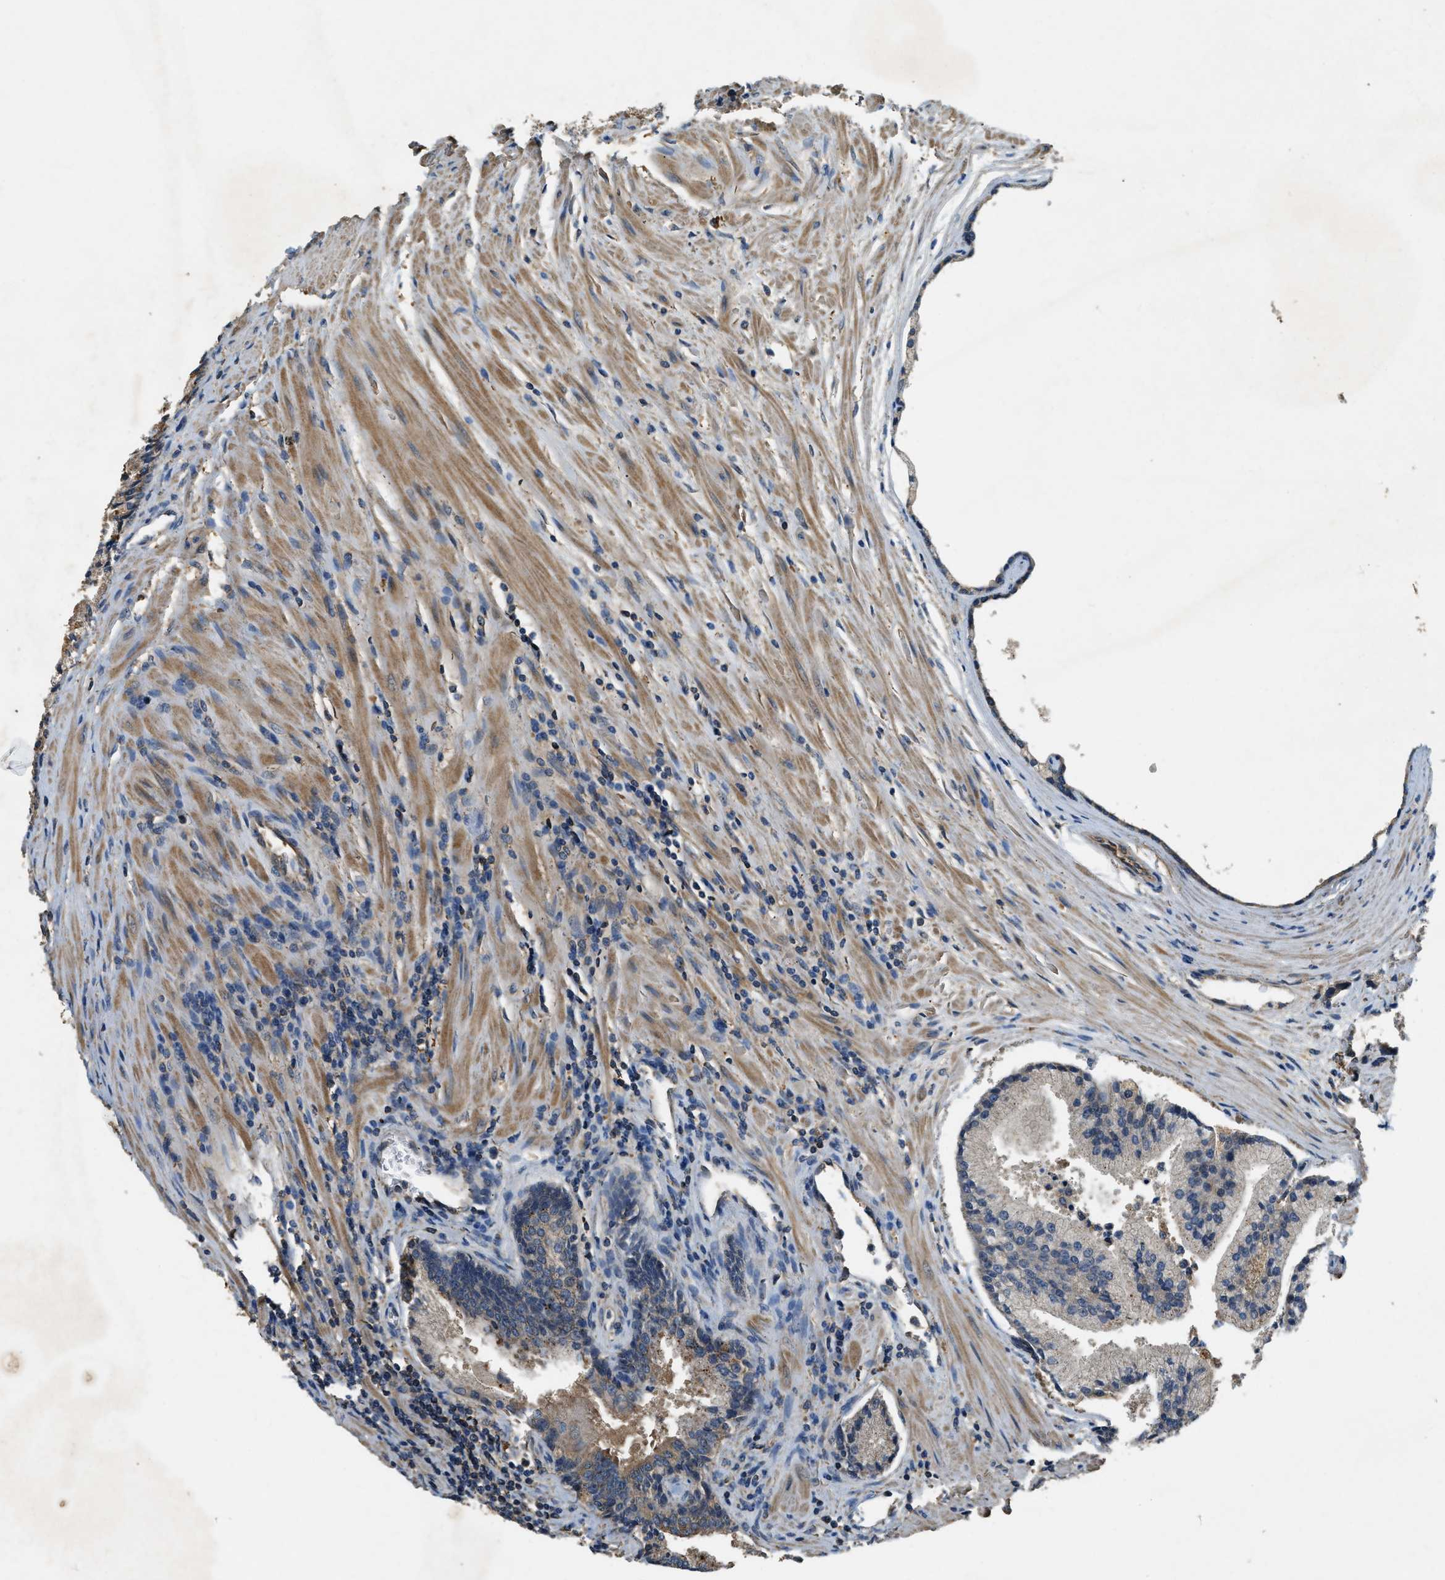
{"staining": {"intensity": "weak", "quantity": ">75%", "location": "cytoplasmic/membranous"}, "tissue": "prostate cancer", "cell_type": "Tumor cells", "image_type": "cancer", "snomed": [{"axis": "morphology", "description": "Adenocarcinoma, High grade"}, {"axis": "topography", "description": "Prostate"}], "caption": "Immunohistochemical staining of human prostate adenocarcinoma (high-grade) reveals low levels of weak cytoplasmic/membranous protein positivity in approximately >75% of tumor cells.", "gene": "CFLAR", "patient": {"sex": "male", "age": 58}}